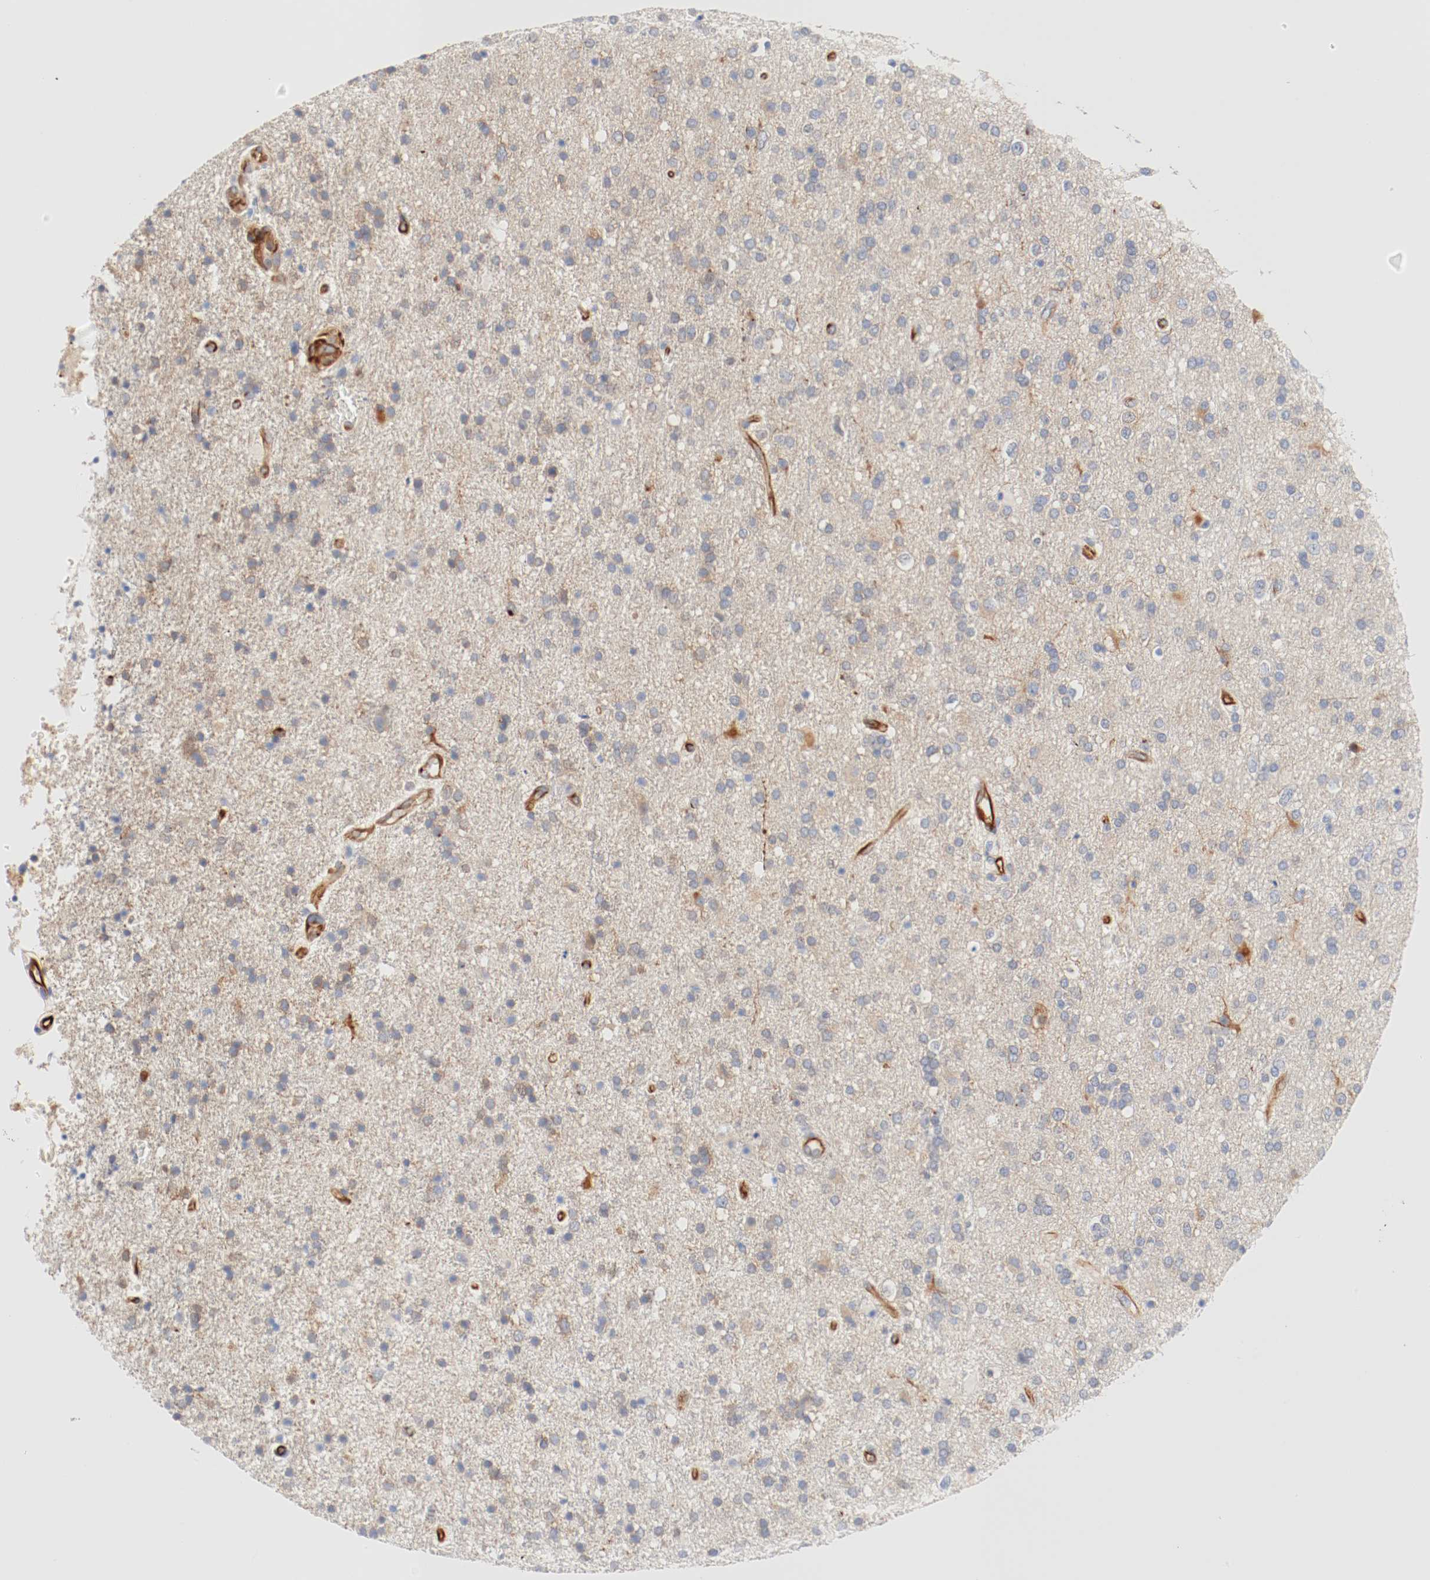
{"staining": {"intensity": "moderate", "quantity": ">75%", "location": "cytoplasmic/membranous"}, "tissue": "glioma", "cell_type": "Tumor cells", "image_type": "cancer", "snomed": [{"axis": "morphology", "description": "Glioma, malignant, High grade"}, {"axis": "topography", "description": "Brain"}], "caption": "Glioma tissue displays moderate cytoplasmic/membranous expression in approximately >75% of tumor cells, visualized by immunohistochemistry.", "gene": "GIT1", "patient": {"sex": "male", "age": 33}}